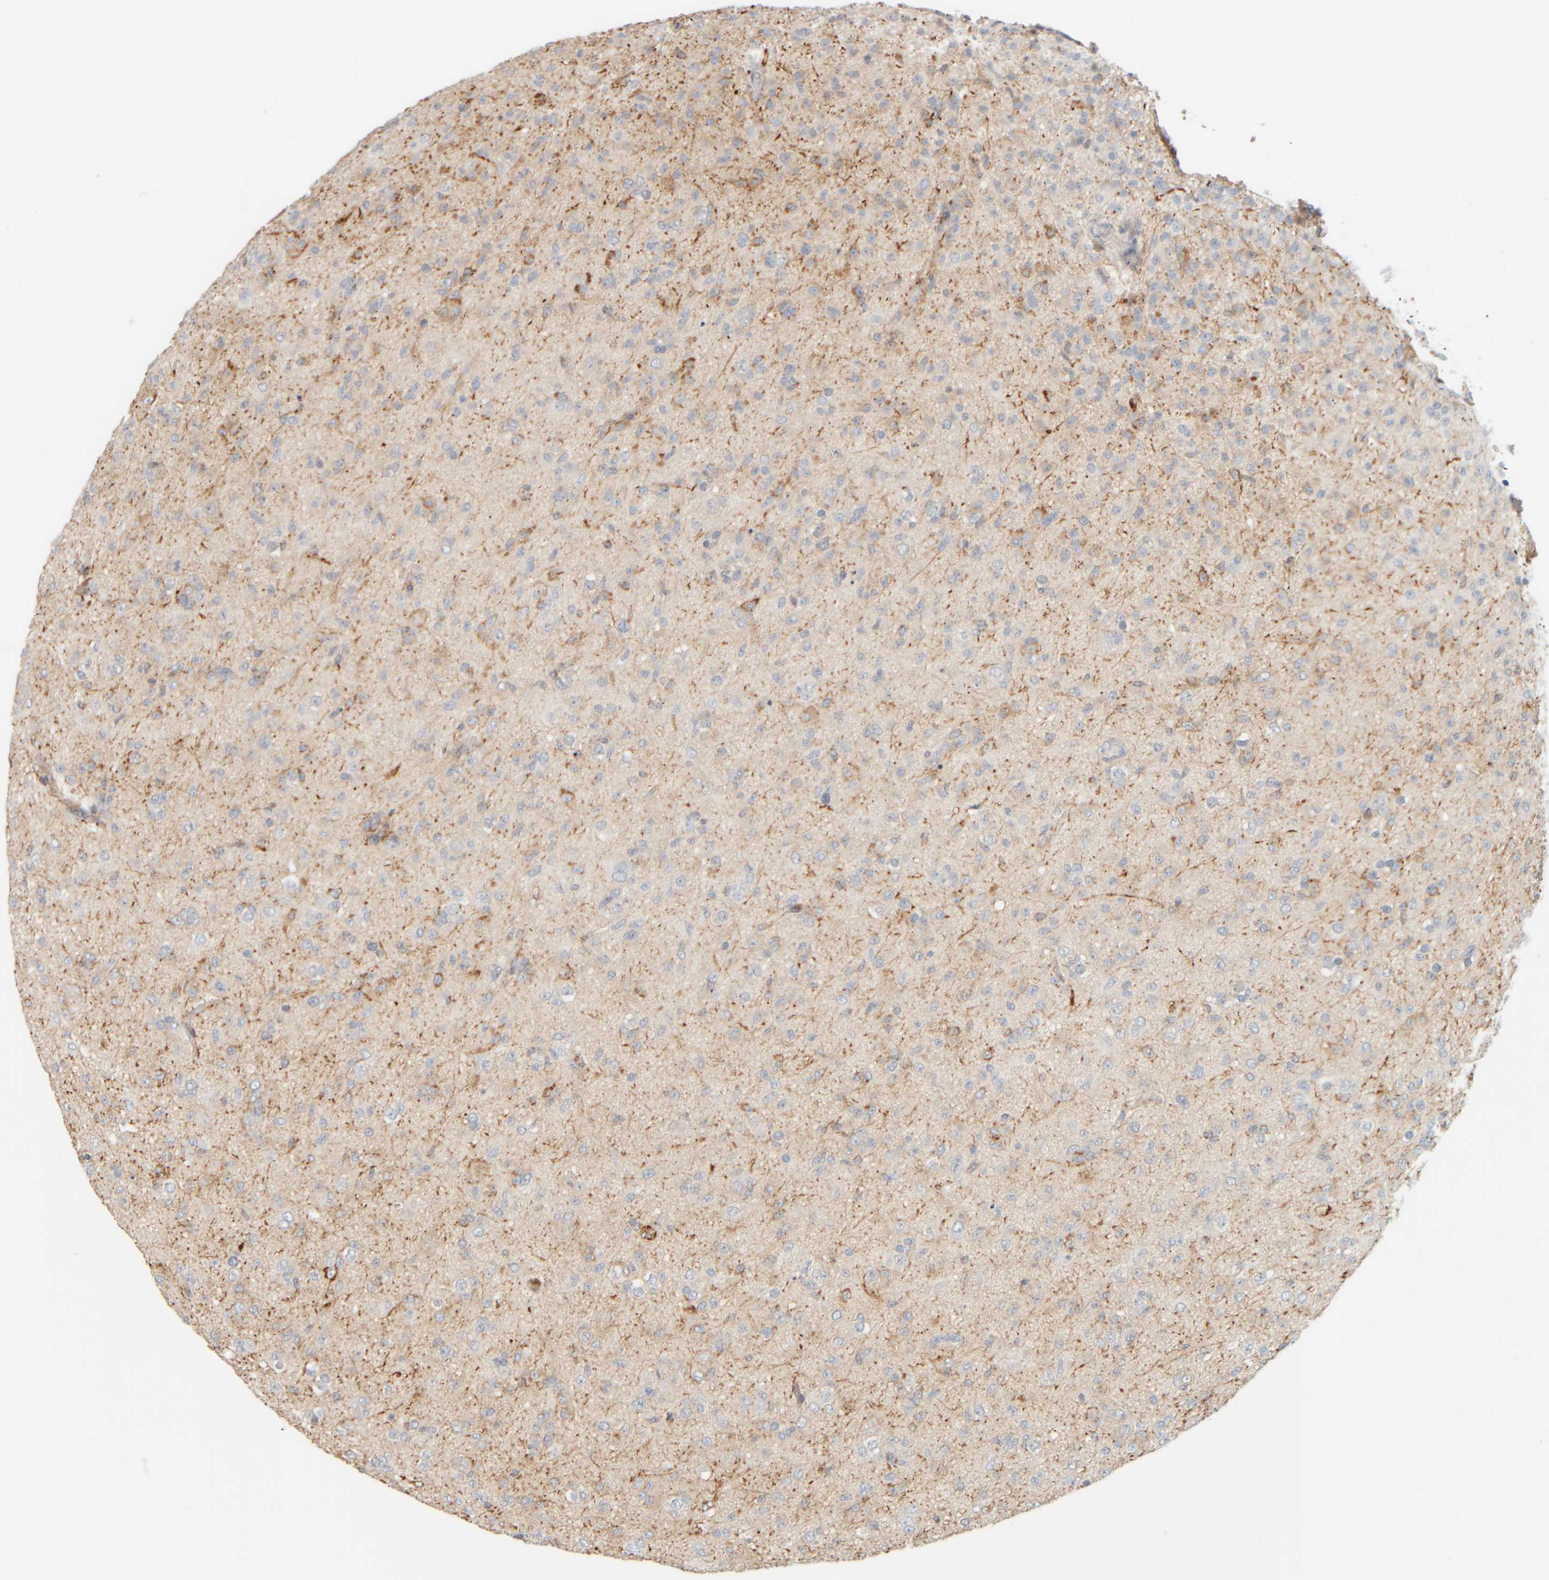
{"staining": {"intensity": "negative", "quantity": "none", "location": "none"}, "tissue": "glioma", "cell_type": "Tumor cells", "image_type": "cancer", "snomed": [{"axis": "morphology", "description": "Glioma, malignant, Low grade"}, {"axis": "topography", "description": "Brain"}], "caption": "Histopathology image shows no significant protein staining in tumor cells of glioma.", "gene": "PTGES3L-AARSD1", "patient": {"sex": "male", "age": 65}}